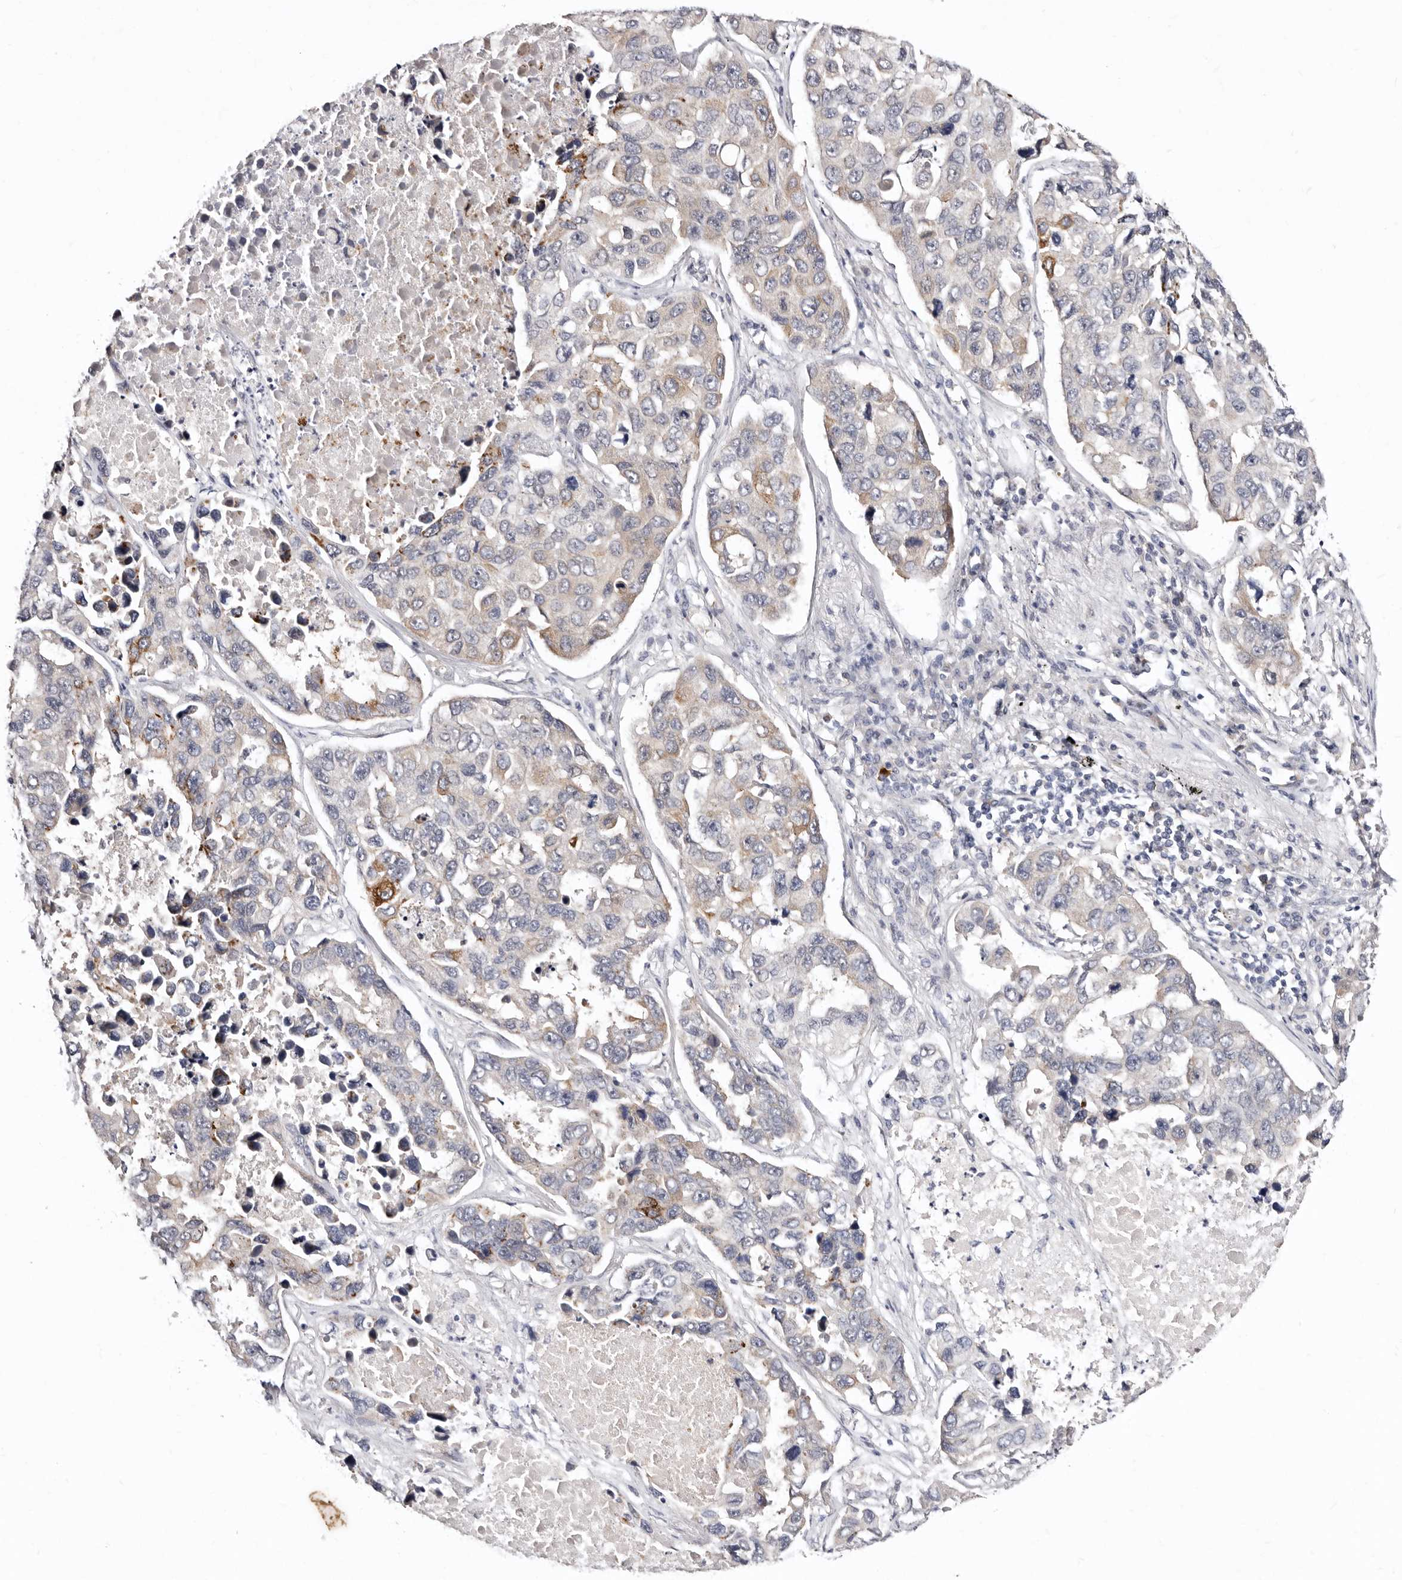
{"staining": {"intensity": "moderate", "quantity": "<25%", "location": "cytoplasmic/membranous"}, "tissue": "lung cancer", "cell_type": "Tumor cells", "image_type": "cancer", "snomed": [{"axis": "morphology", "description": "Adenocarcinoma, NOS"}, {"axis": "topography", "description": "Lung"}], "caption": "High-magnification brightfield microscopy of lung cancer (adenocarcinoma) stained with DAB (3,3'-diaminobenzidine) (brown) and counterstained with hematoxylin (blue). tumor cells exhibit moderate cytoplasmic/membranous expression is identified in approximately<25% of cells.", "gene": "KLHL4", "patient": {"sex": "male", "age": 64}}